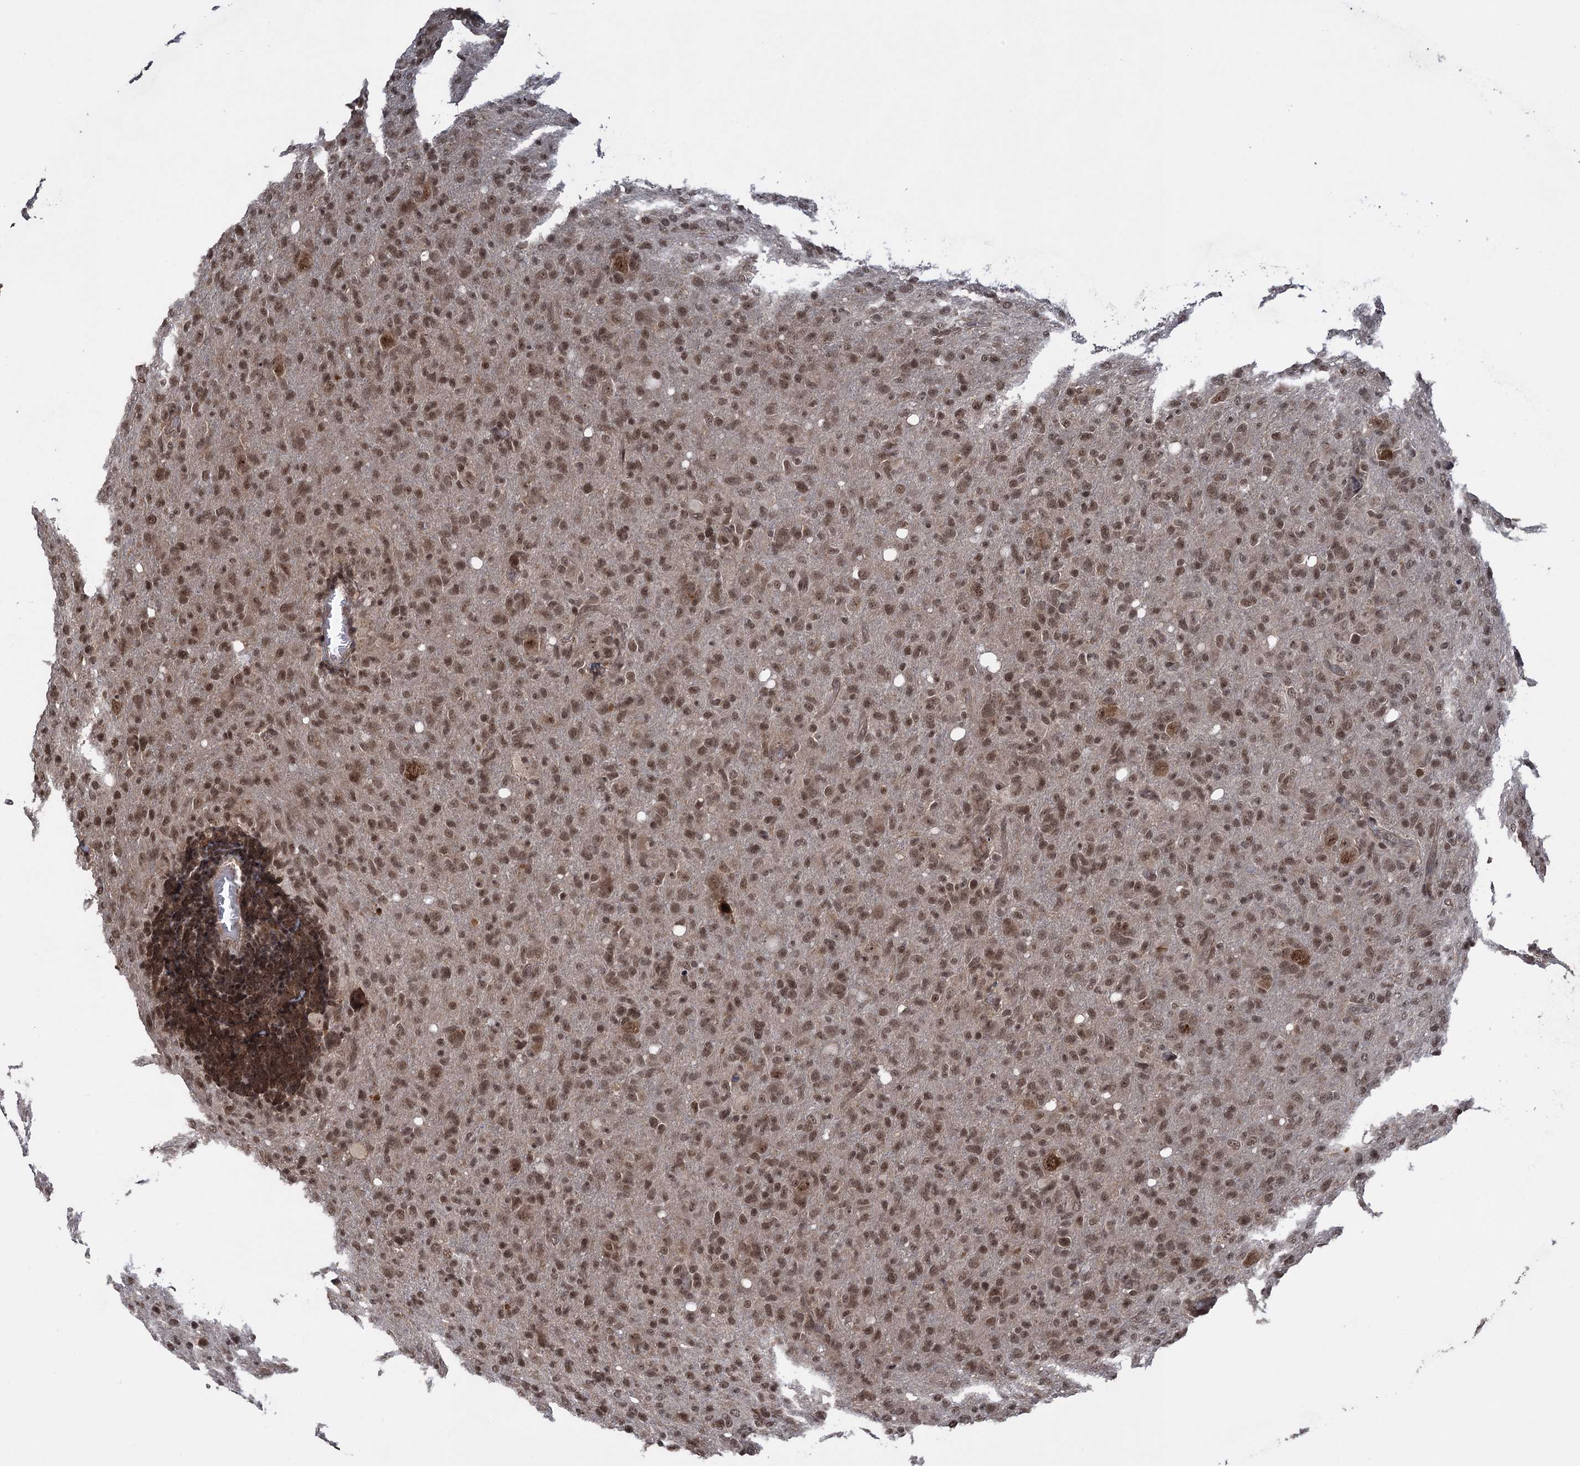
{"staining": {"intensity": "moderate", "quantity": ">75%", "location": "nuclear"}, "tissue": "glioma", "cell_type": "Tumor cells", "image_type": "cancer", "snomed": [{"axis": "morphology", "description": "Glioma, malignant, High grade"}, {"axis": "topography", "description": "Brain"}], "caption": "Approximately >75% of tumor cells in human malignant glioma (high-grade) reveal moderate nuclear protein staining as visualized by brown immunohistochemical staining.", "gene": "ZNF169", "patient": {"sex": "female", "age": 57}}